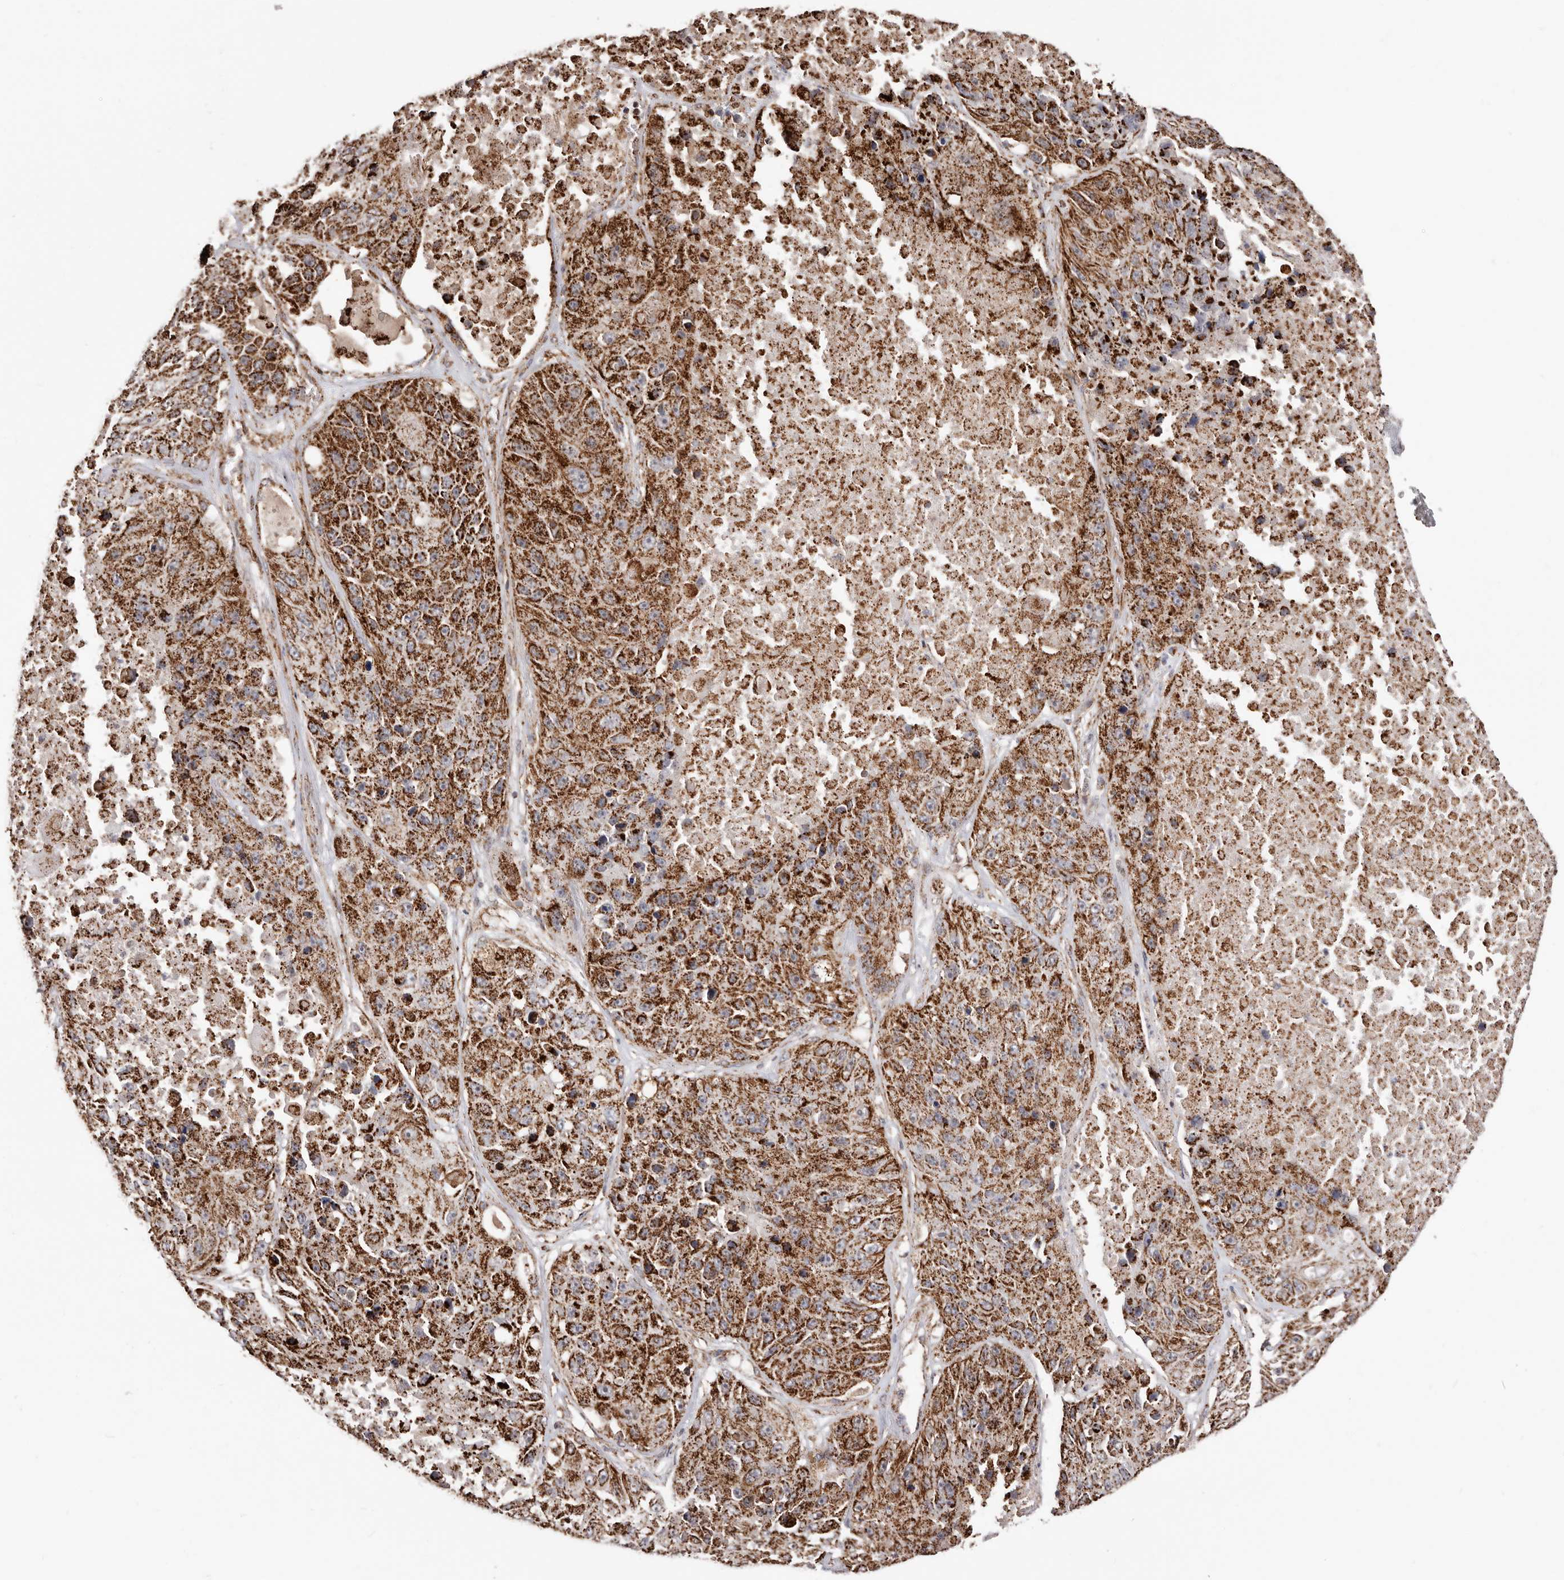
{"staining": {"intensity": "strong", "quantity": ">75%", "location": "cytoplasmic/membranous"}, "tissue": "lung cancer", "cell_type": "Tumor cells", "image_type": "cancer", "snomed": [{"axis": "morphology", "description": "Squamous cell carcinoma, NOS"}, {"axis": "topography", "description": "Lung"}], "caption": "Protein expression analysis of human lung cancer (squamous cell carcinoma) reveals strong cytoplasmic/membranous staining in approximately >75% of tumor cells. (DAB IHC with brightfield microscopy, high magnification).", "gene": "PRKACB", "patient": {"sex": "male", "age": 61}}